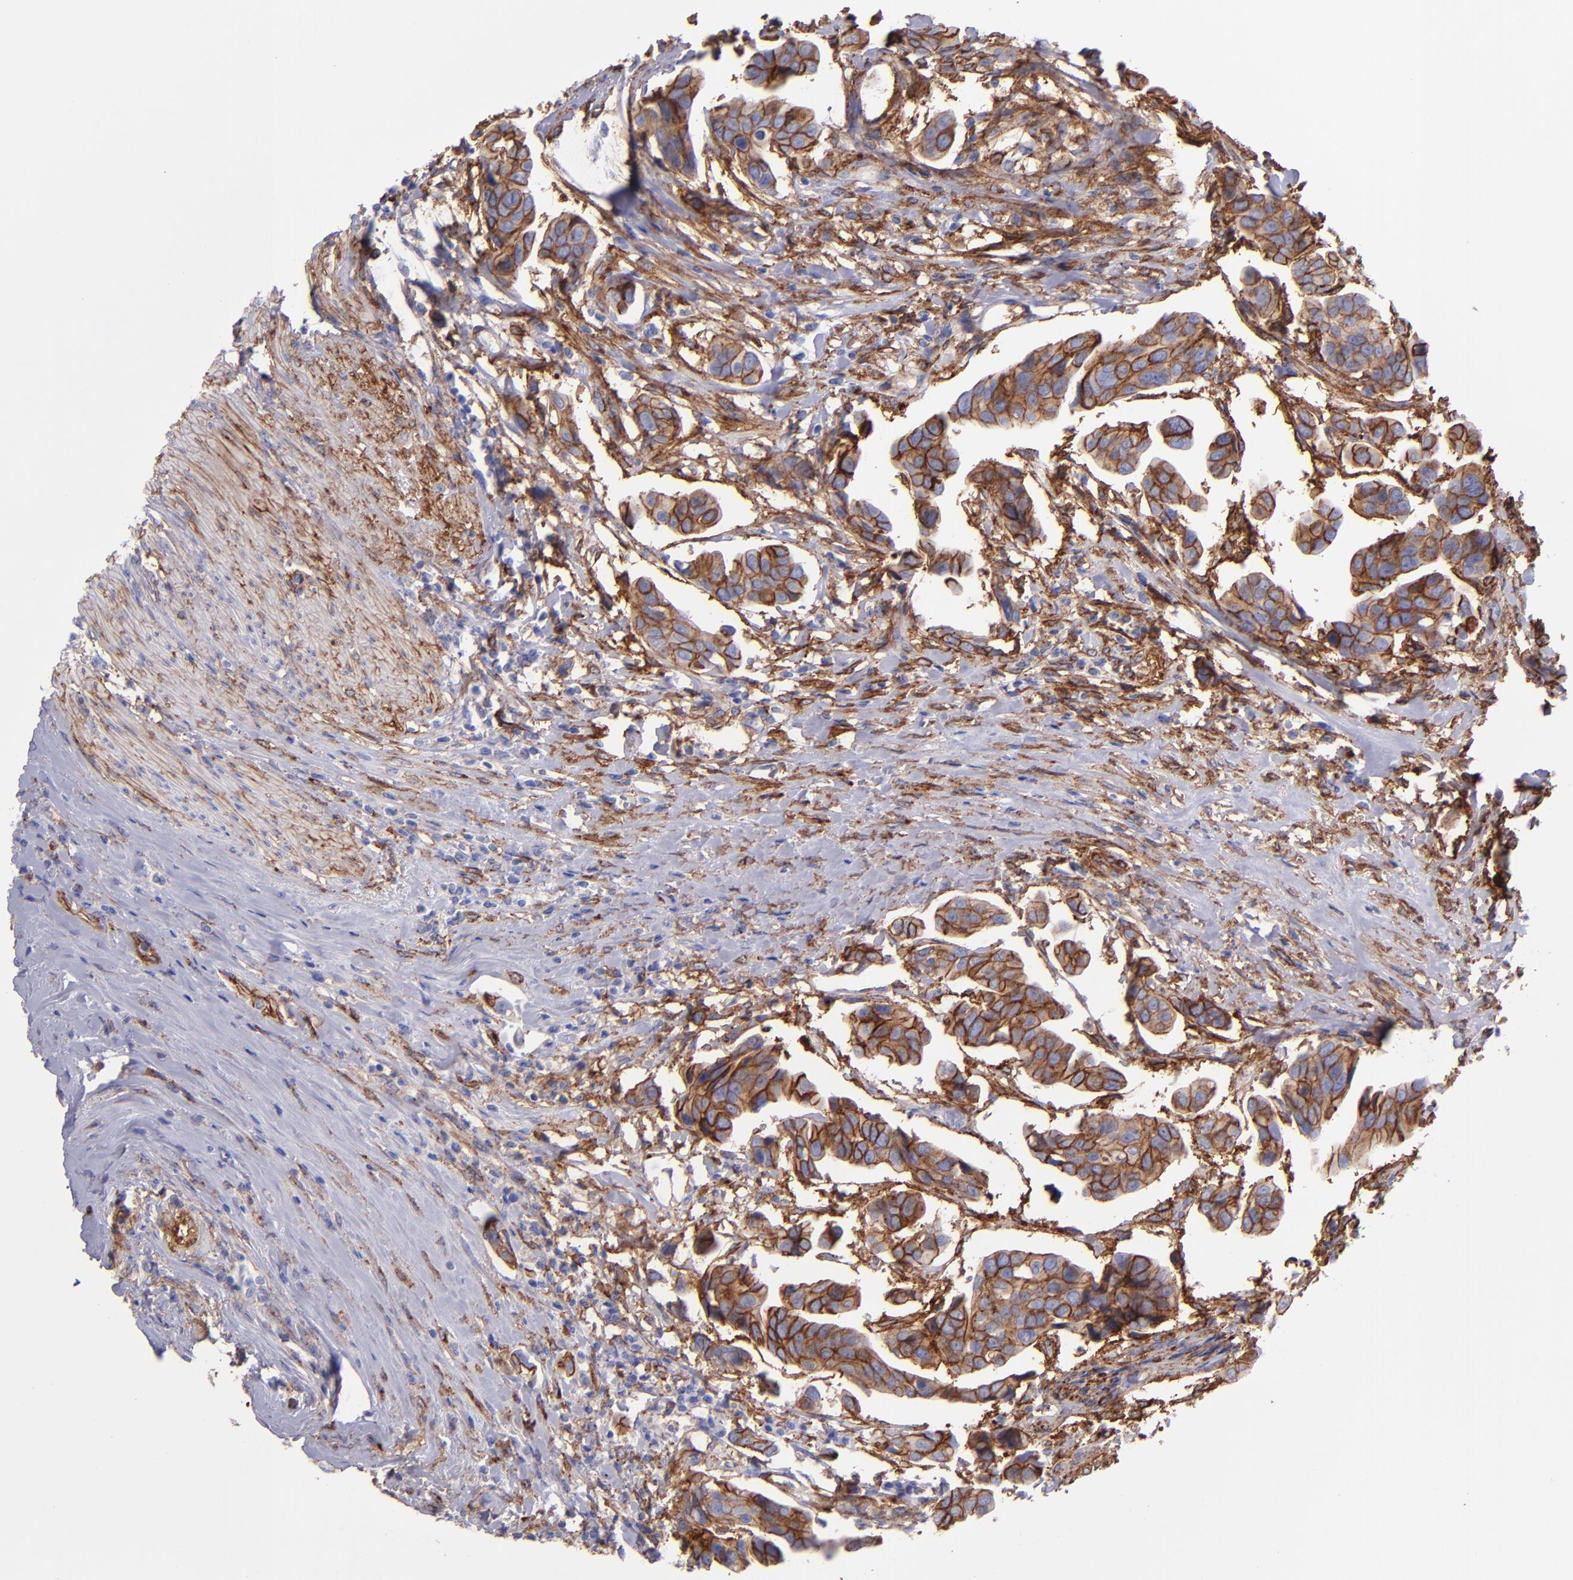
{"staining": {"intensity": "moderate", "quantity": ">75%", "location": "cytoplasmic/membranous"}, "tissue": "urothelial cancer", "cell_type": "Tumor cells", "image_type": "cancer", "snomed": [{"axis": "morphology", "description": "Adenocarcinoma, NOS"}, {"axis": "topography", "description": "Urinary bladder"}], "caption": "This image shows IHC staining of human adenocarcinoma, with medium moderate cytoplasmic/membranous positivity in about >75% of tumor cells.", "gene": "ITGAV", "patient": {"sex": "male", "age": 61}}